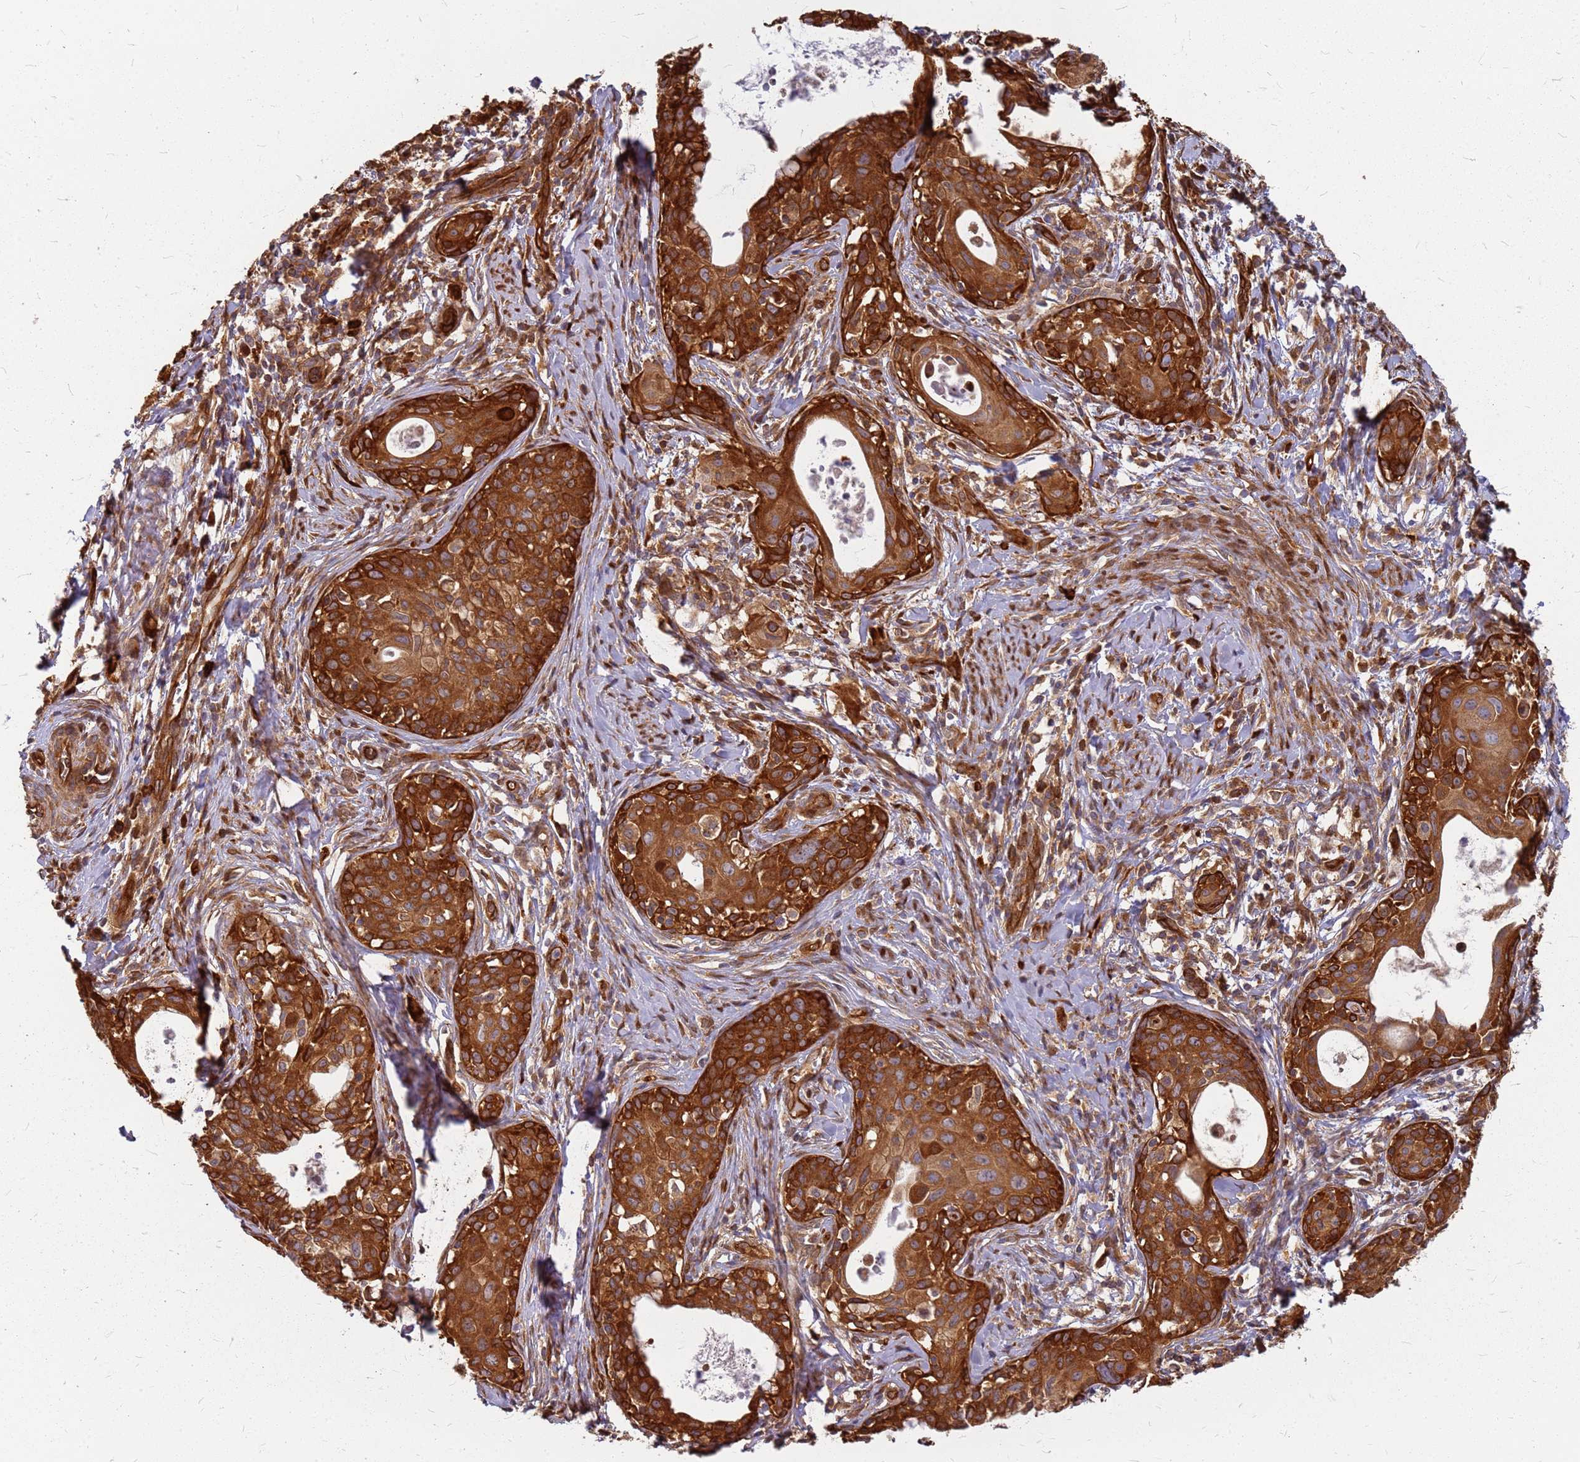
{"staining": {"intensity": "strong", "quantity": ">75%", "location": "cytoplasmic/membranous"}, "tissue": "cervical cancer", "cell_type": "Tumor cells", "image_type": "cancer", "snomed": [{"axis": "morphology", "description": "Squamous cell carcinoma, NOS"}, {"axis": "topography", "description": "Cervix"}], "caption": "Human cervical squamous cell carcinoma stained with a protein marker exhibits strong staining in tumor cells.", "gene": "HDX", "patient": {"sex": "female", "age": 52}}